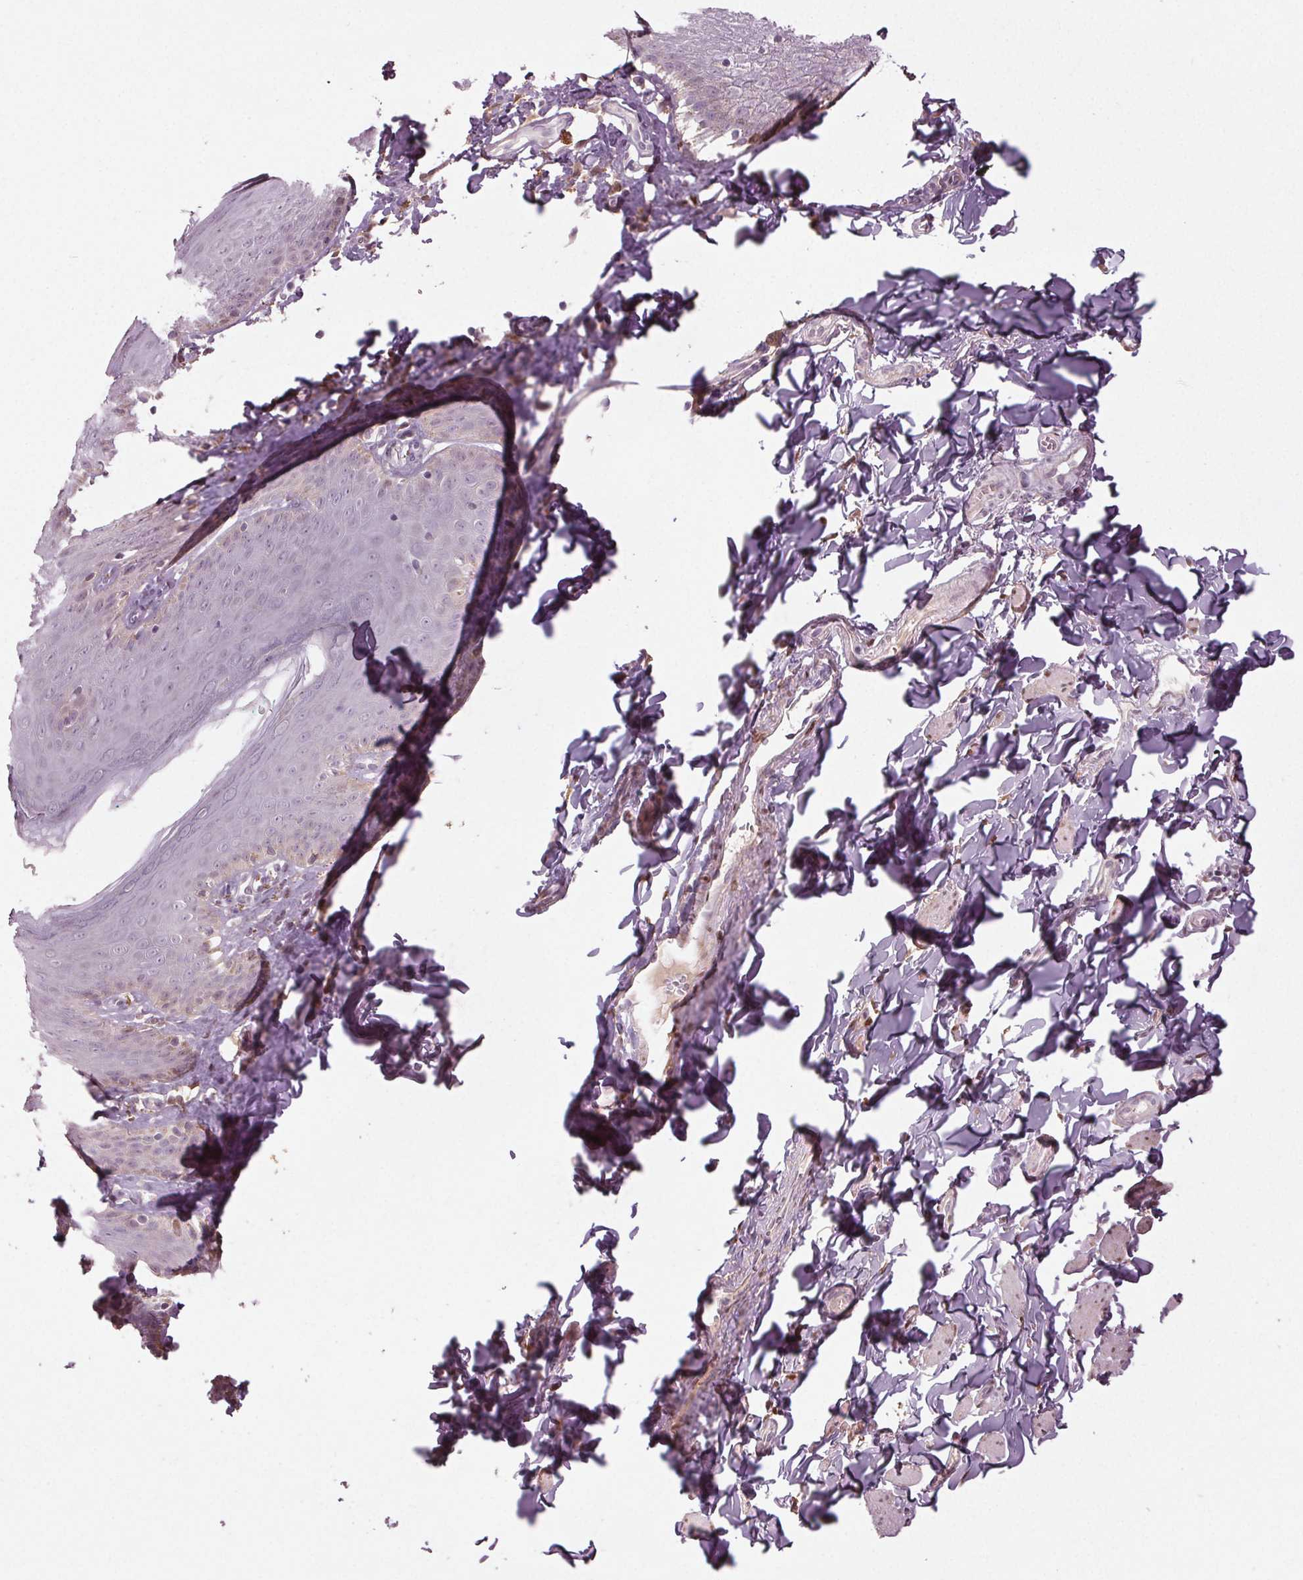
{"staining": {"intensity": "negative", "quantity": "none", "location": "none"}, "tissue": "skin", "cell_type": "Epidermal cells", "image_type": "normal", "snomed": [{"axis": "morphology", "description": "Normal tissue, NOS"}, {"axis": "topography", "description": "Vulva"}, {"axis": "topography", "description": "Peripheral nerve tissue"}], "caption": "A high-resolution micrograph shows immunohistochemistry staining of unremarkable skin, which demonstrates no significant positivity in epidermal cells. Brightfield microscopy of IHC stained with DAB (brown) and hematoxylin (blue), captured at high magnification.", "gene": "ZNF605", "patient": {"sex": "female", "age": 66}}